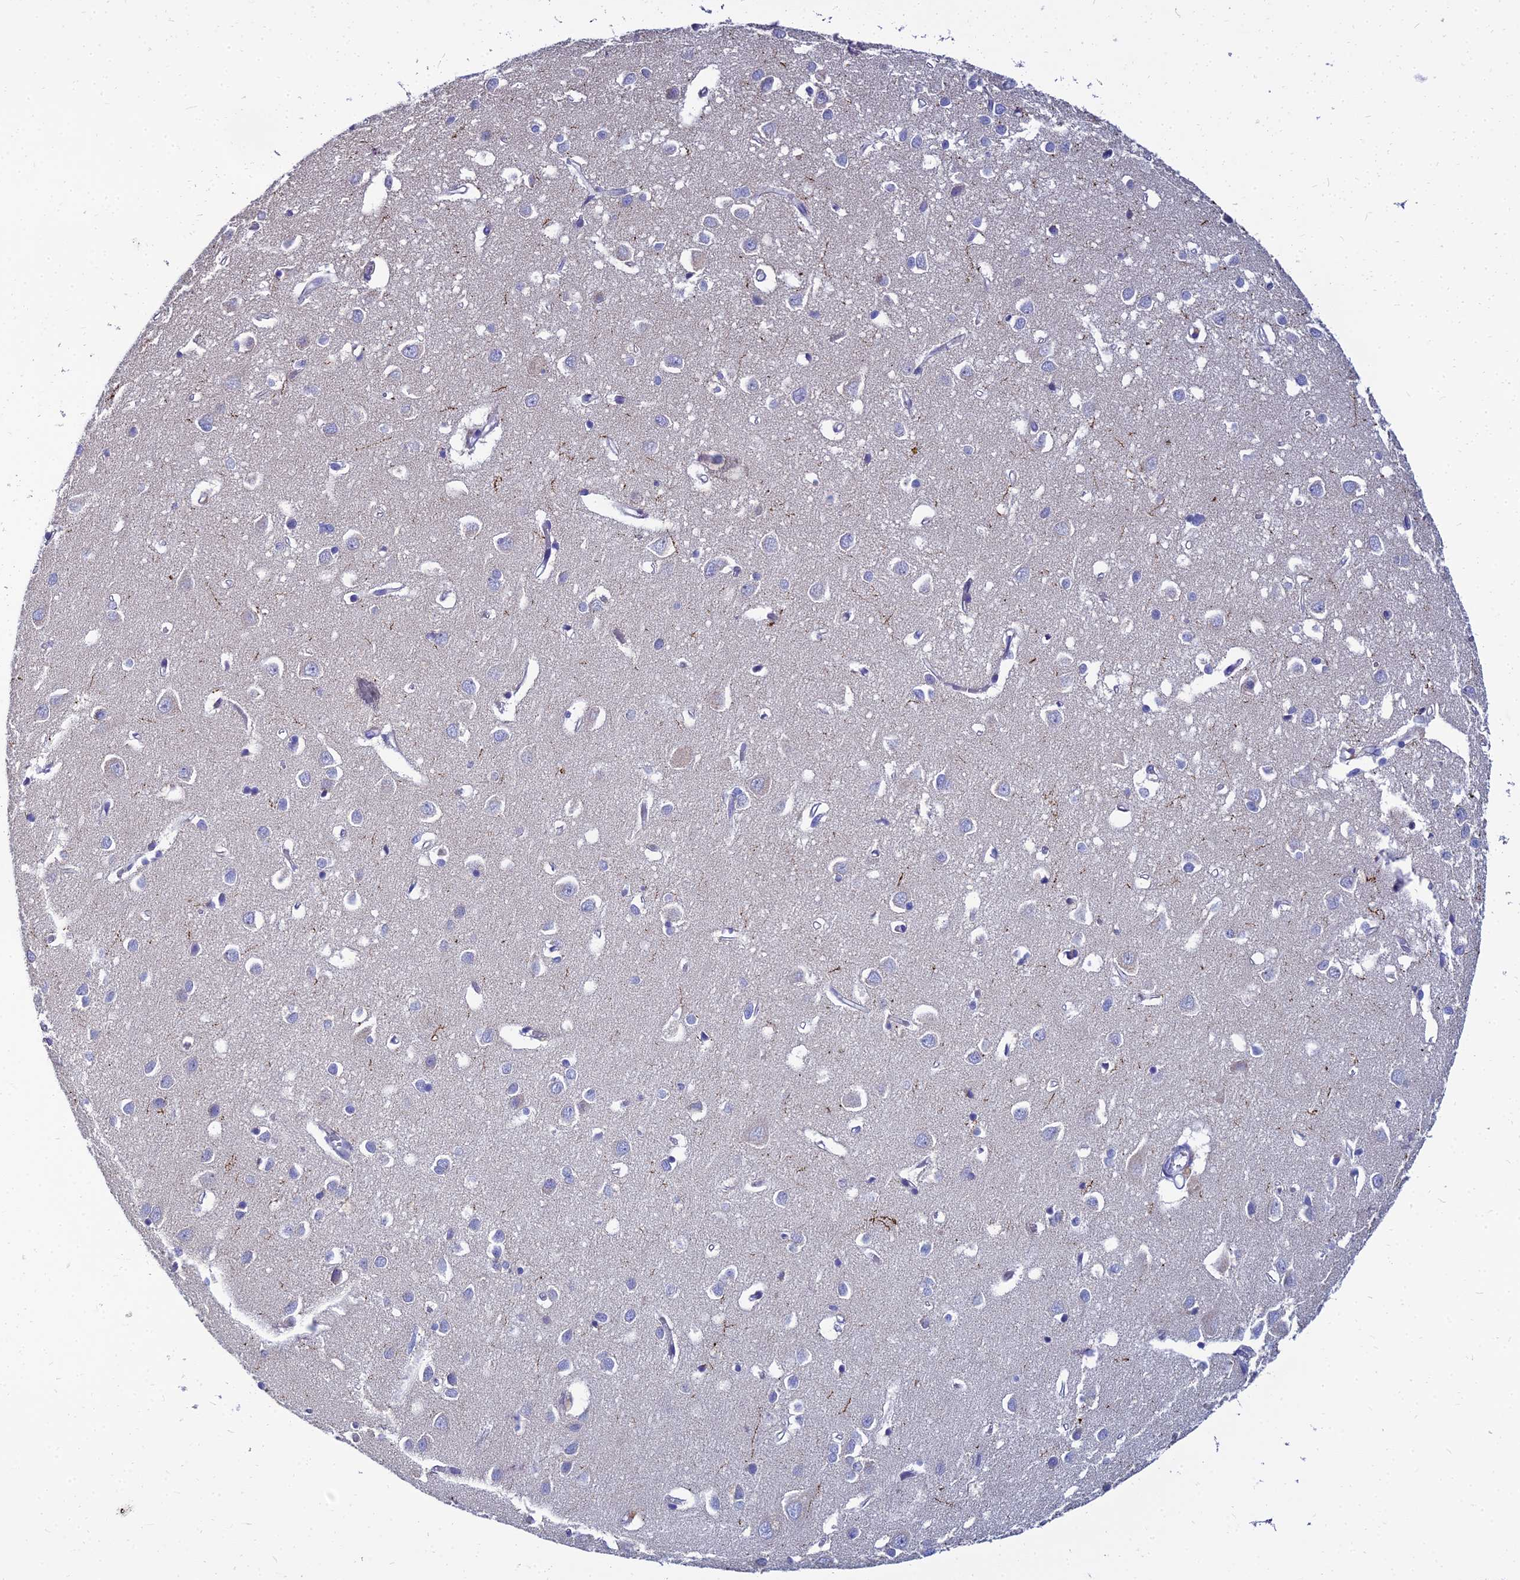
{"staining": {"intensity": "negative", "quantity": "none", "location": "none"}, "tissue": "cerebral cortex", "cell_type": "Endothelial cells", "image_type": "normal", "snomed": [{"axis": "morphology", "description": "Normal tissue, NOS"}, {"axis": "topography", "description": "Cerebral cortex"}], "caption": "Histopathology image shows no protein staining in endothelial cells of unremarkable cerebral cortex.", "gene": "NPY", "patient": {"sex": "female", "age": 64}}